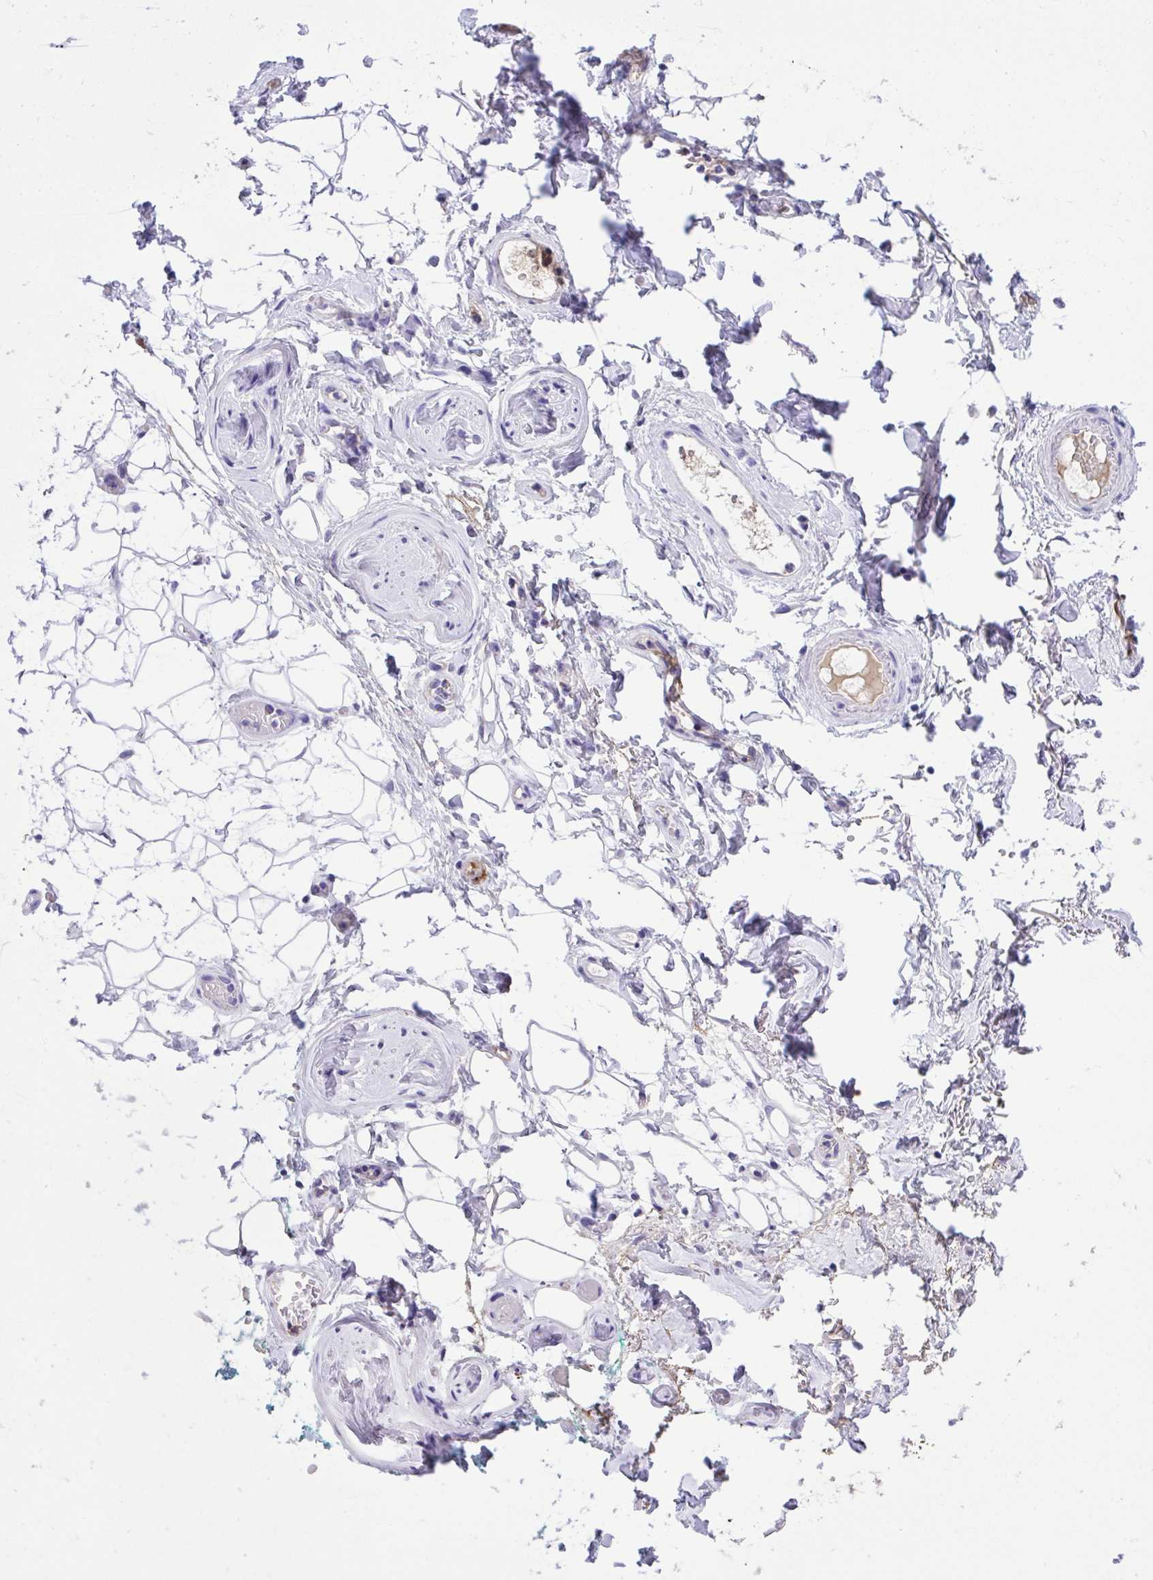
{"staining": {"intensity": "negative", "quantity": "none", "location": "none"}, "tissue": "adipose tissue", "cell_type": "Adipocytes", "image_type": "normal", "snomed": [{"axis": "morphology", "description": "Normal tissue, NOS"}, {"axis": "topography", "description": "Anal"}, {"axis": "topography", "description": "Peripheral nerve tissue"}], "caption": "IHC of normal human adipose tissue exhibits no positivity in adipocytes.", "gene": "ST6GALNAC3", "patient": {"sex": "male", "age": 78}}